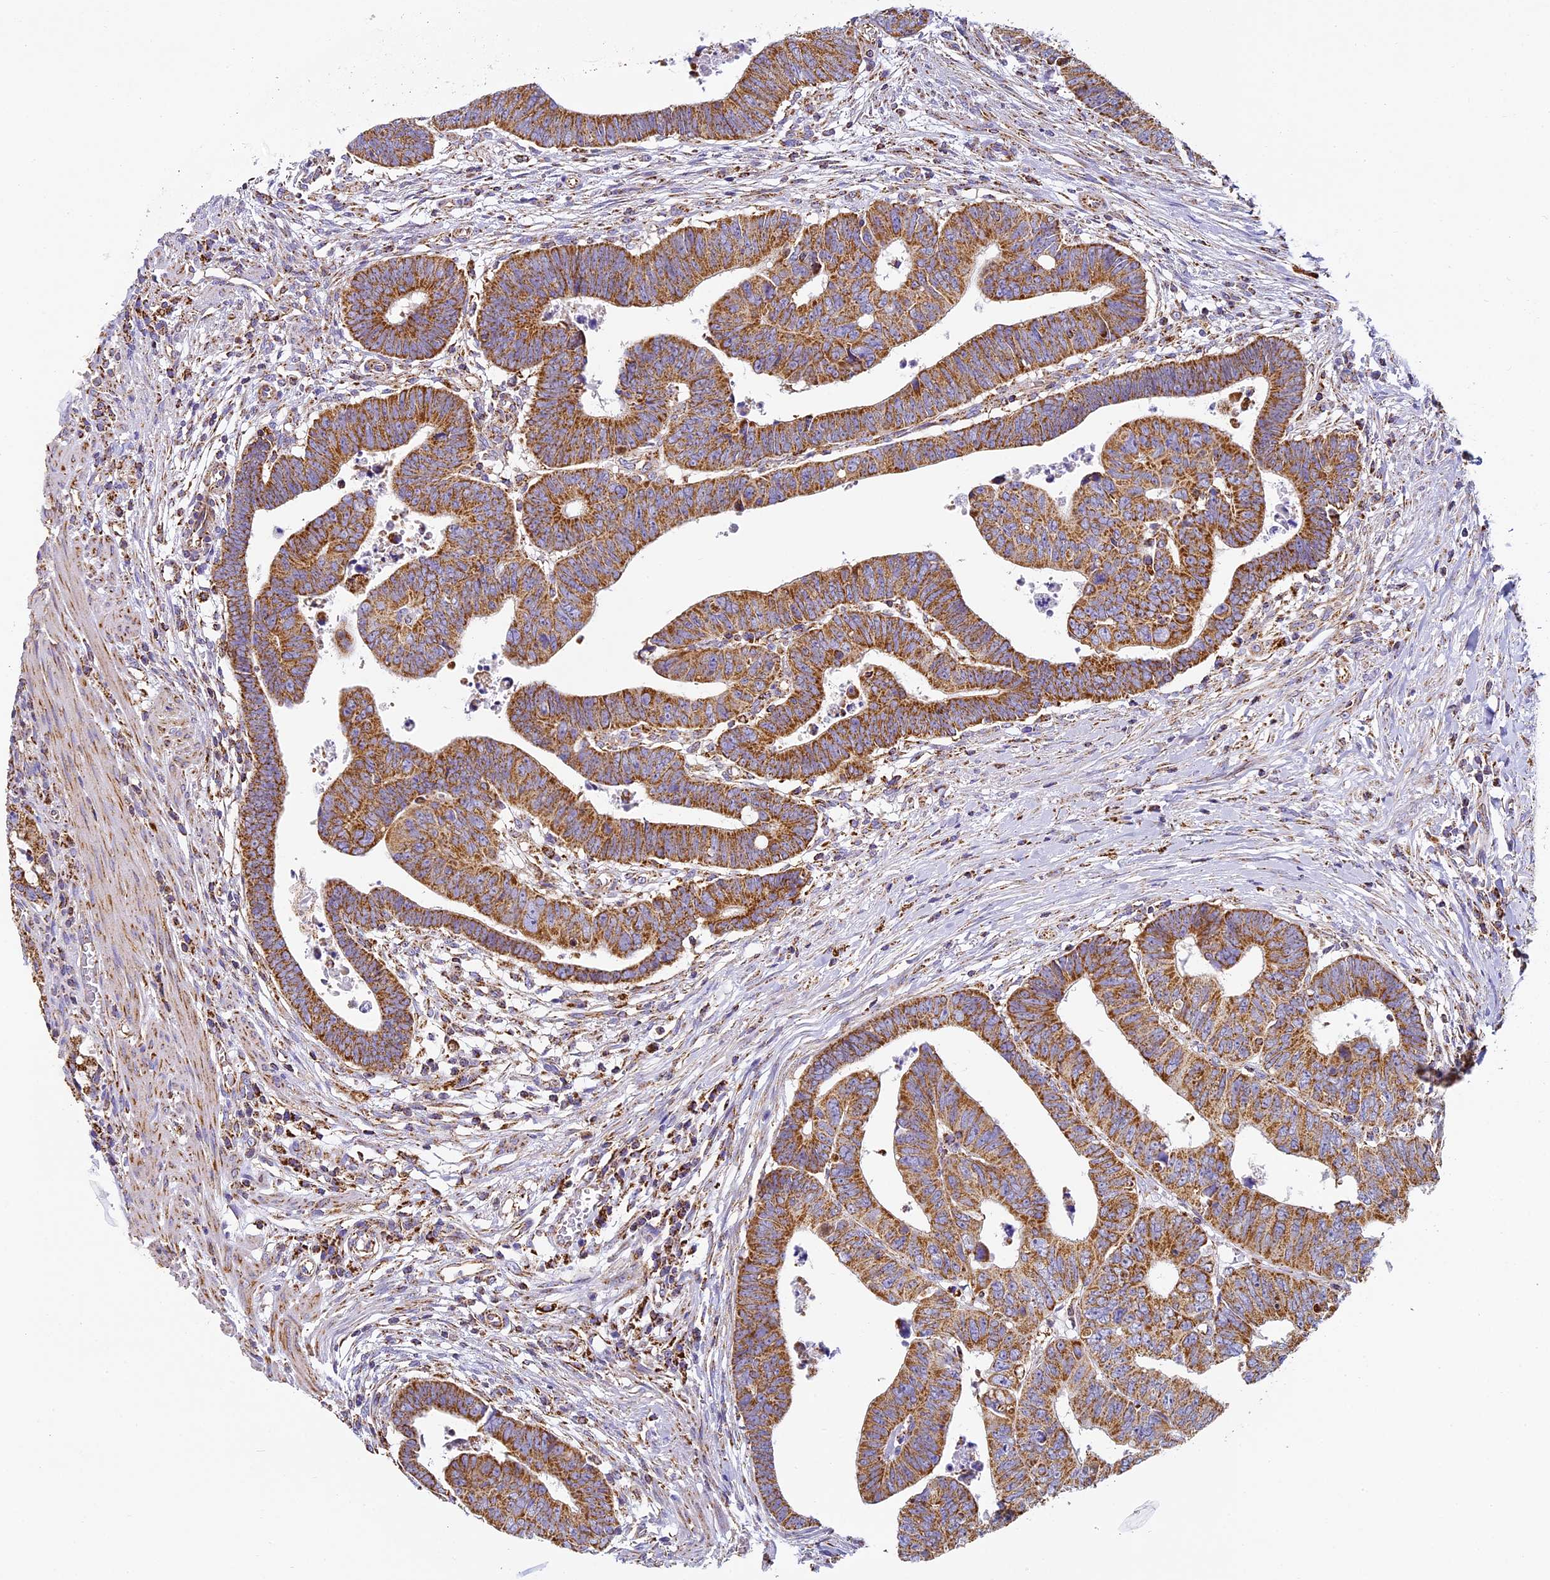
{"staining": {"intensity": "moderate", "quantity": ">75%", "location": "cytoplasmic/membranous"}, "tissue": "colorectal cancer", "cell_type": "Tumor cells", "image_type": "cancer", "snomed": [{"axis": "morphology", "description": "Normal tissue, NOS"}, {"axis": "morphology", "description": "Adenocarcinoma, NOS"}, {"axis": "topography", "description": "Rectum"}], "caption": "A high-resolution histopathology image shows IHC staining of adenocarcinoma (colorectal), which displays moderate cytoplasmic/membranous staining in approximately >75% of tumor cells. The protein is stained brown, and the nuclei are stained in blue (DAB (3,3'-diaminobenzidine) IHC with brightfield microscopy, high magnification).", "gene": "STK17A", "patient": {"sex": "female", "age": 65}}